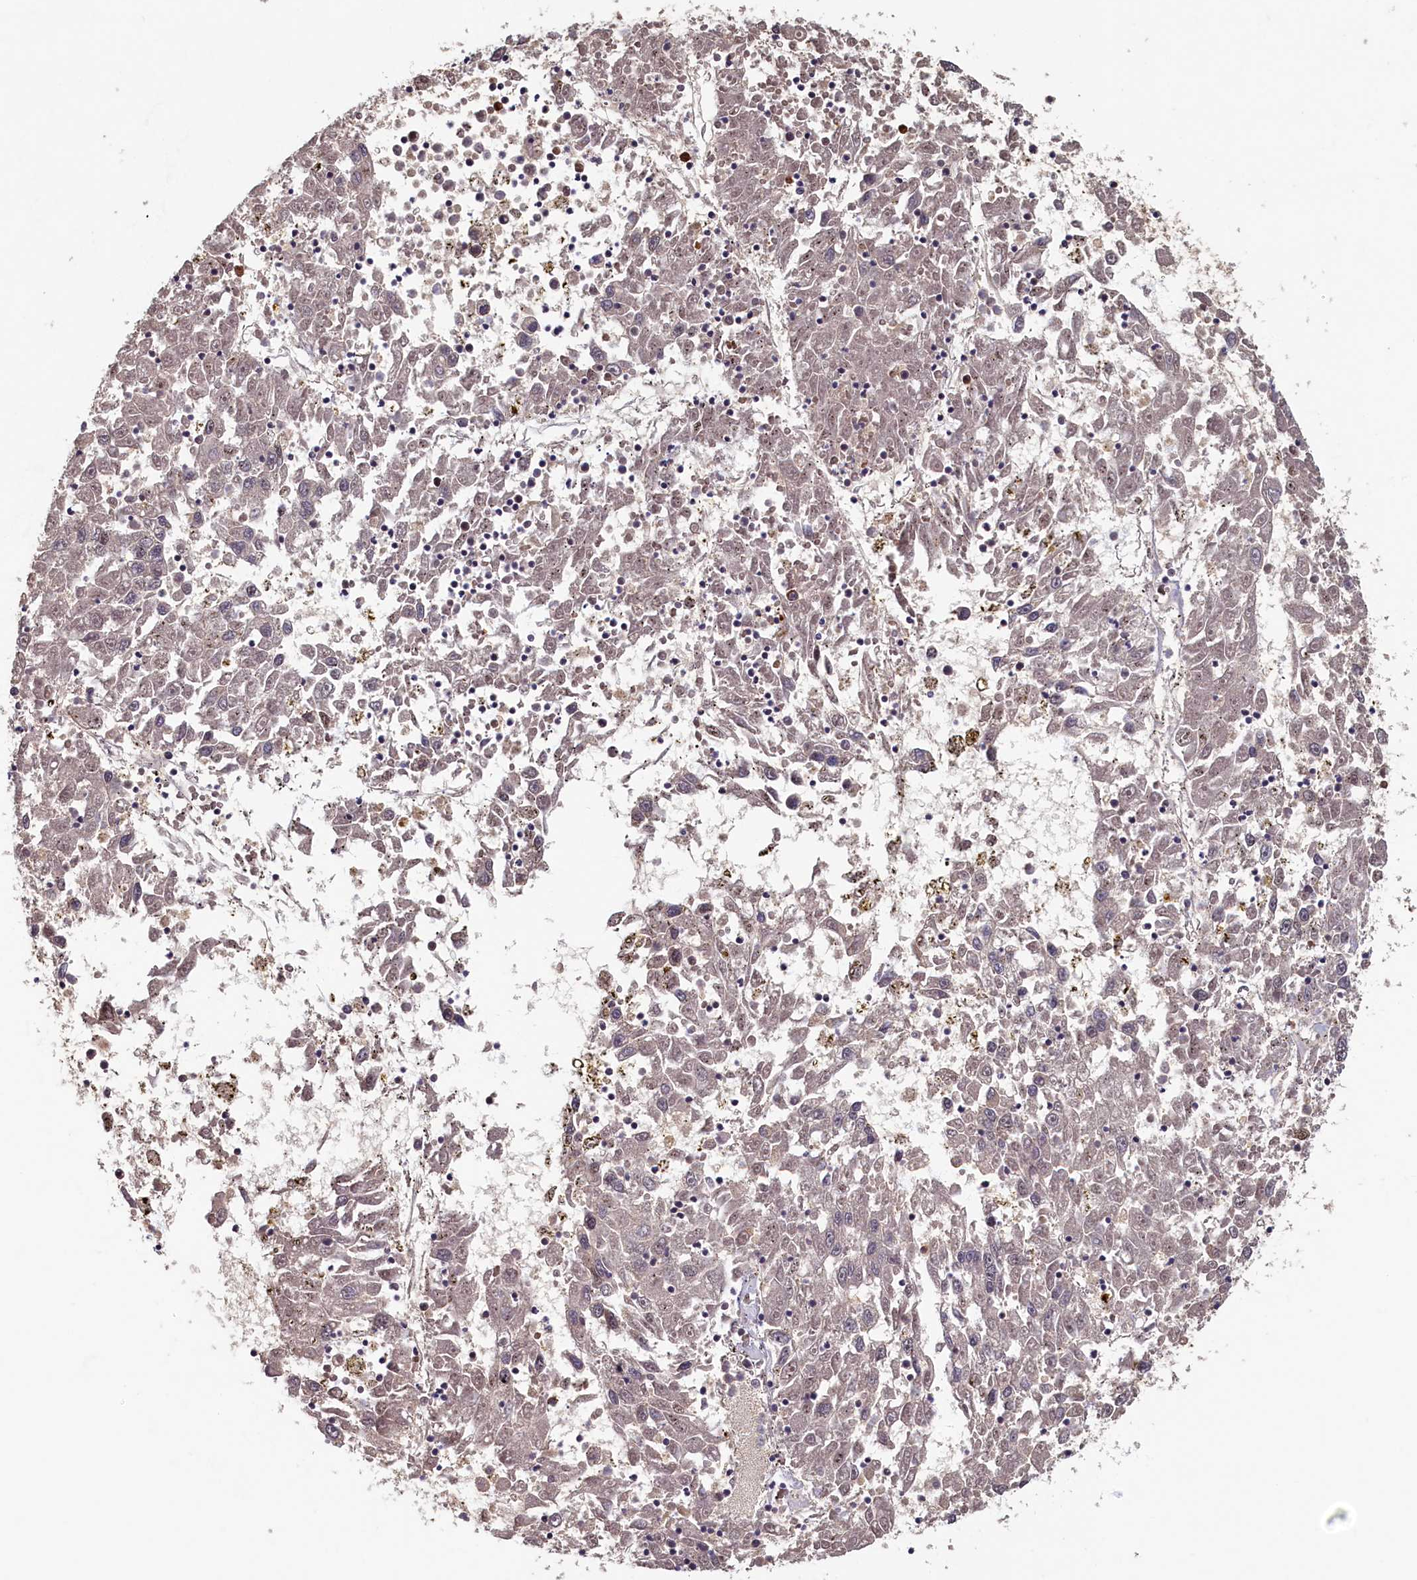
{"staining": {"intensity": "weak", "quantity": "25%-75%", "location": "cytoplasmic/membranous,nuclear"}, "tissue": "liver cancer", "cell_type": "Tumor cells", "image_type": "cancer", "snomed": [{"axis": "morphology", "description": "Carcinoma, Hepatocellular, NOS"}, {"axis": "topography", "description": "Liver"}], "caption": "IHC (DAB) staining of human liver cancer (hepatocellular carcinoma) demonstrates weak cytoplasmic/membranous and nuclear protein positivity in approximately 25%-75% of tumor cells.", "gene": "CKAP2L", "patient": {"sex": "male", "age": 49}}